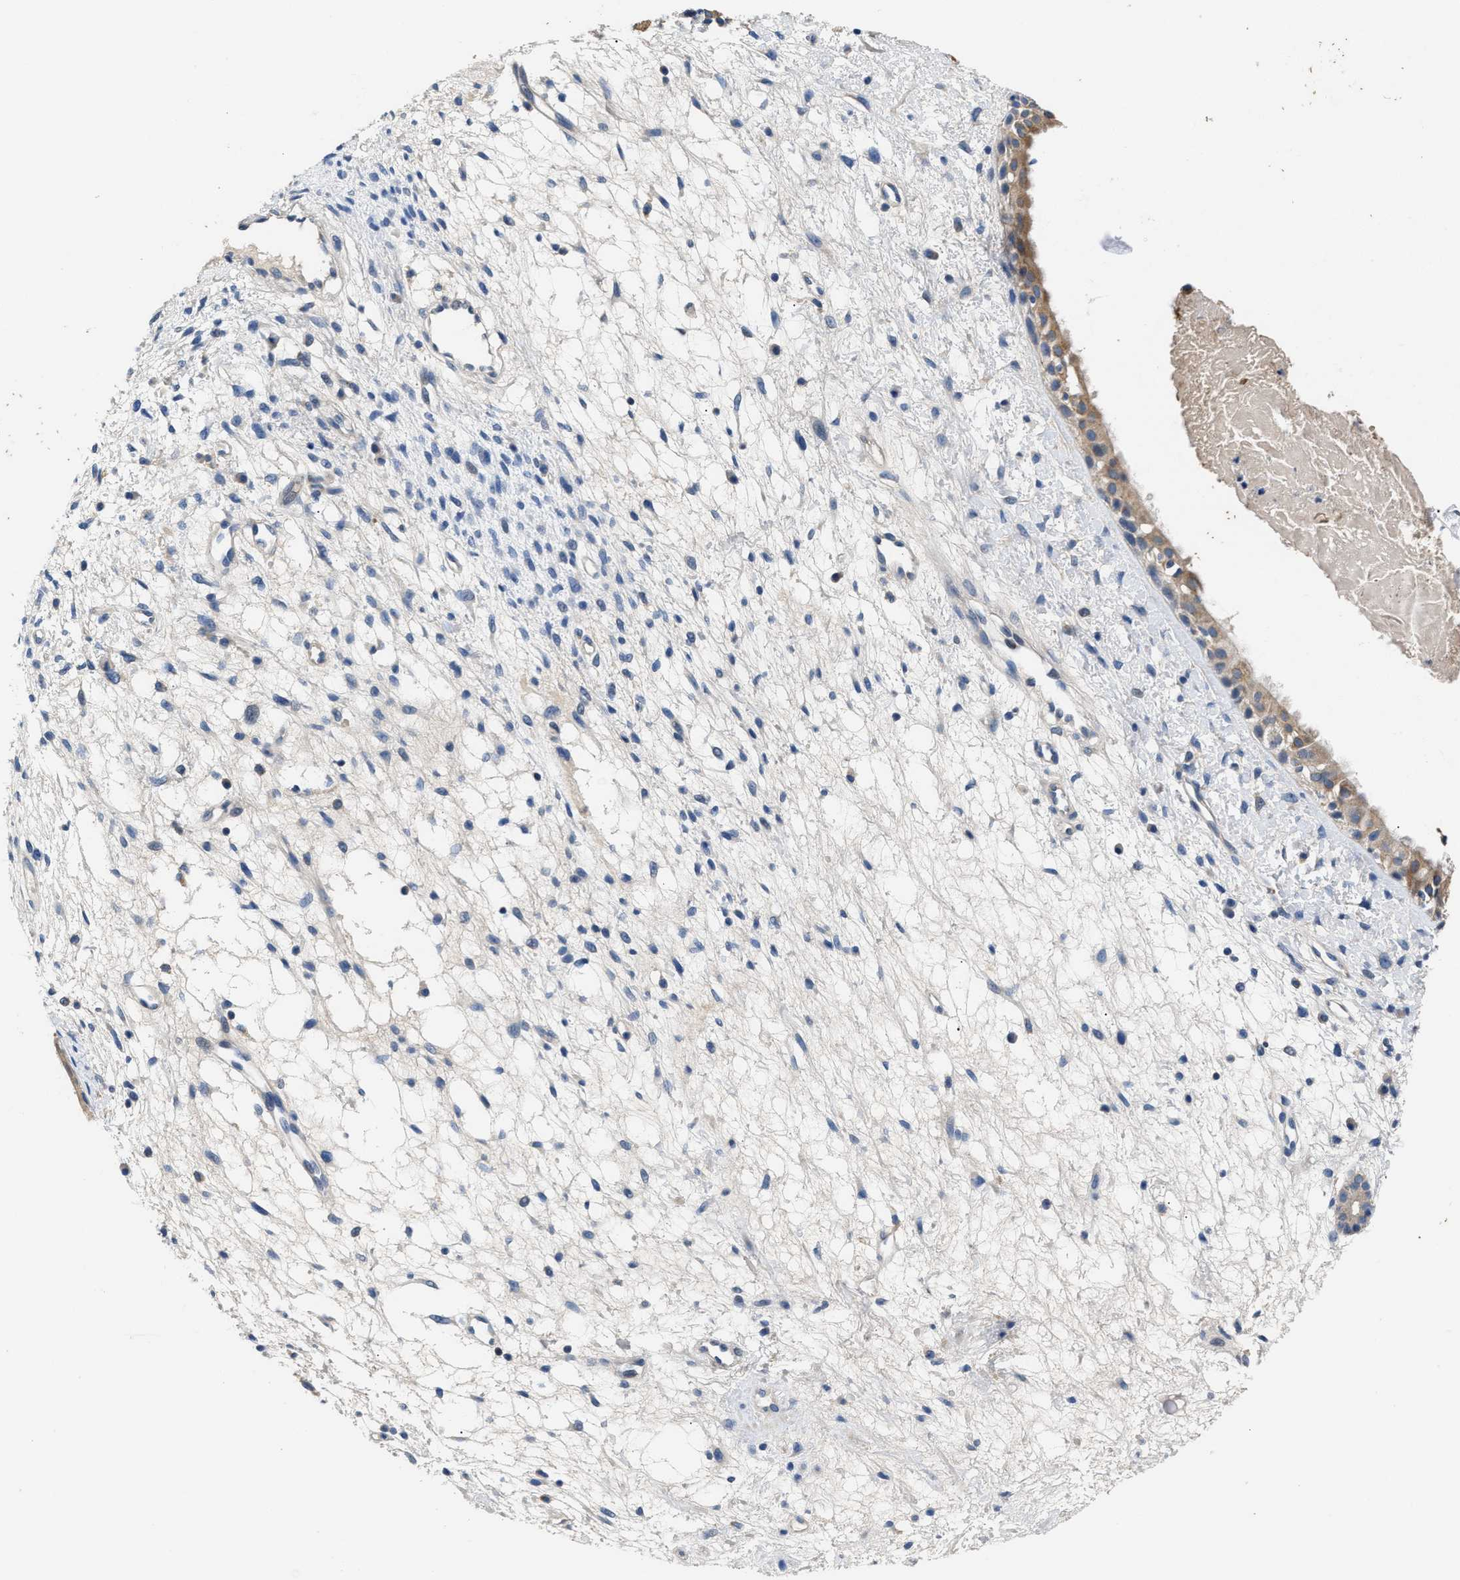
{"staining": {"intensity": "weak", "quantity": "25%-75%", "location": "cytoplasmic/membranous"}, "tissue": "nasopharynx", "cell_type": "Respiratory epithelial cells", "image_type": "normal", "snomed": [{"axis": "morphology", "description": "Normal tissue, NOS"}, {"axis": "topography", "description": "Nasopharynx"}], "caption": "Brown immunohistochemical staining in benign human nasopharynx displays weak cytoplasmic/membranous expression in about 25%-75% of respiratory epithelial cells.", "gene": "CCDC171", "patient": {"sex": "male", "age": 22}}